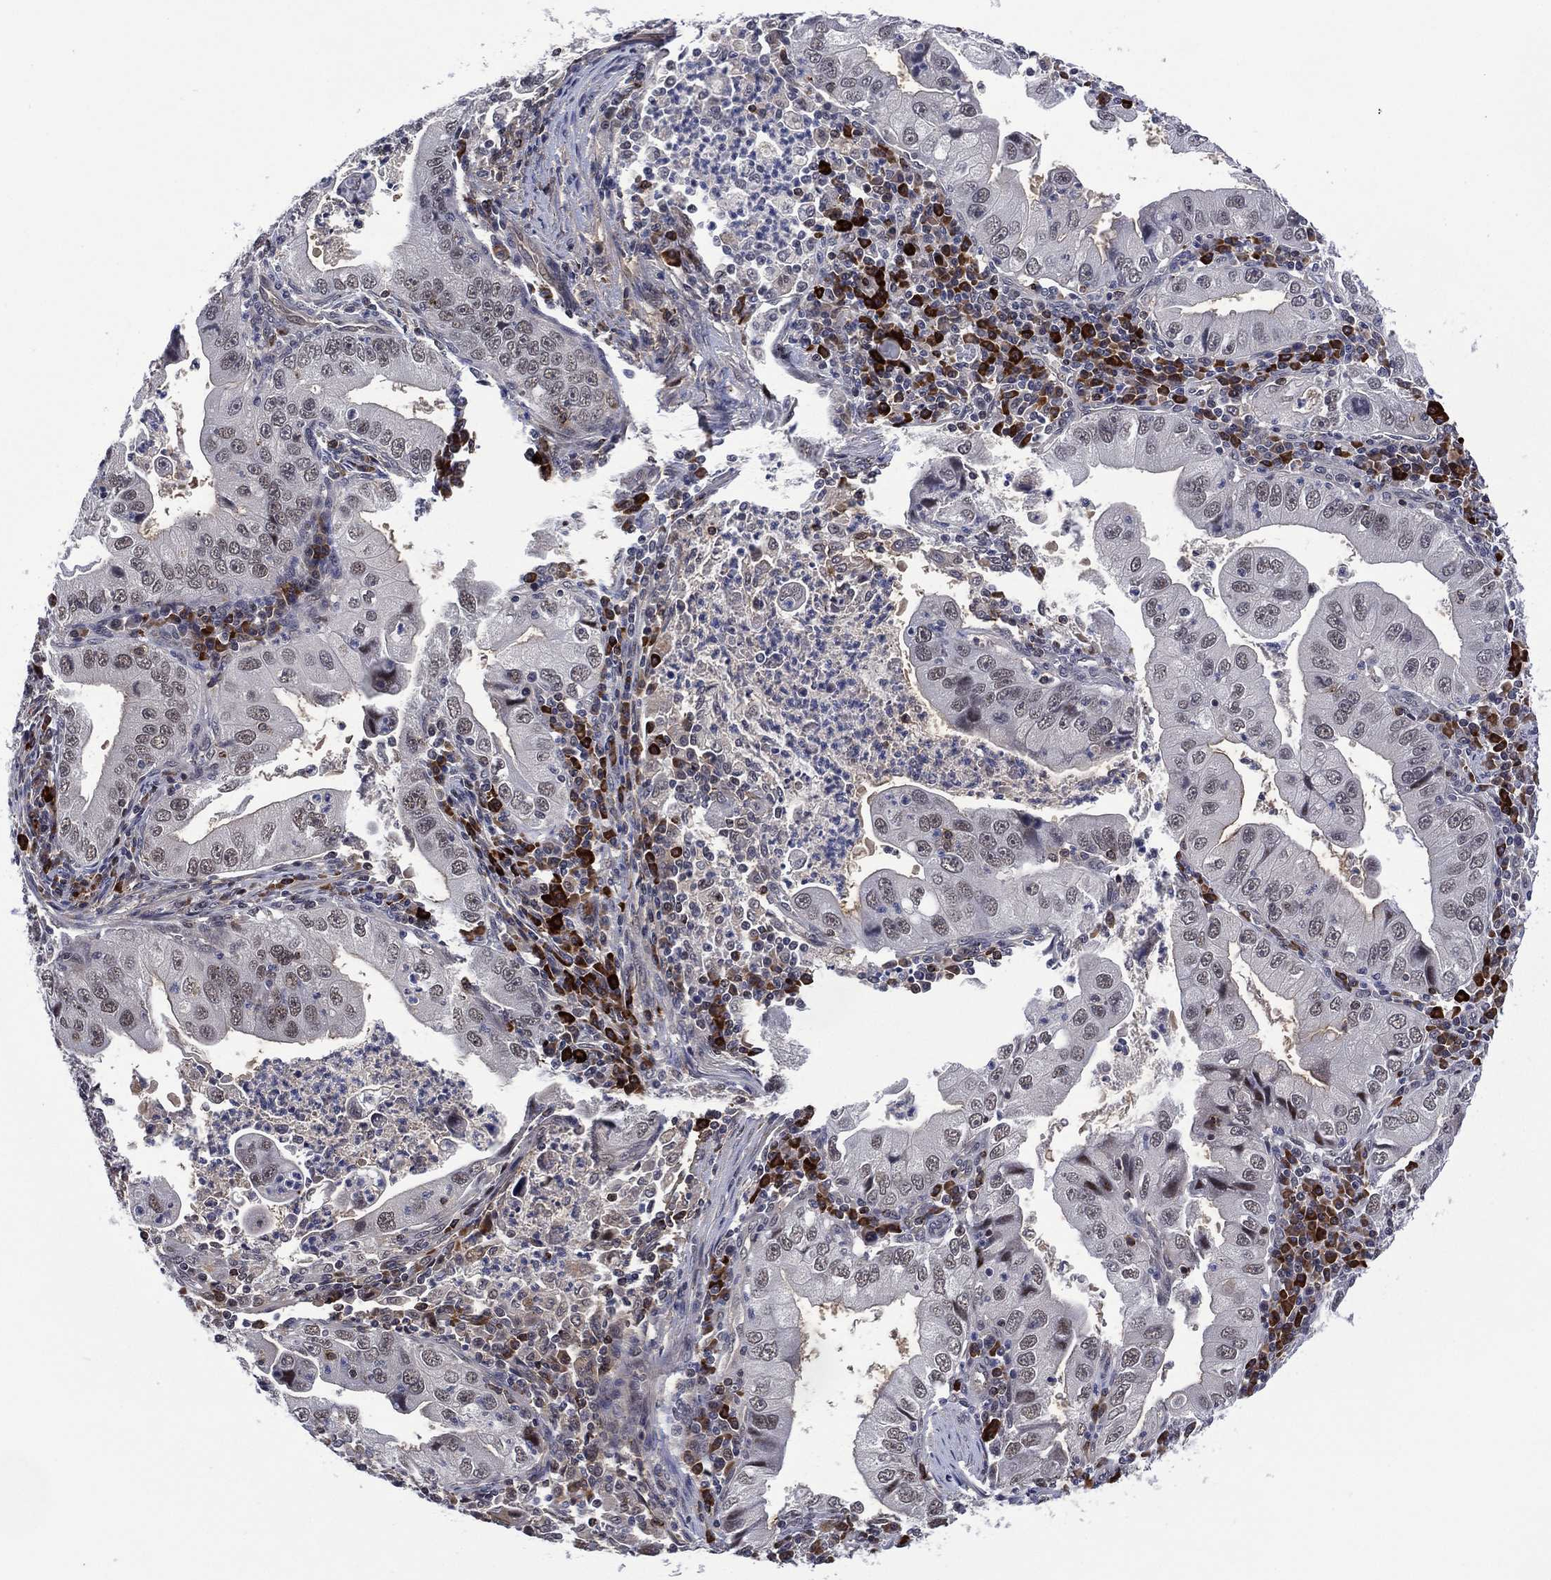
{"staining": {"intensity": "negative", "quantity": "none", "location": "none"}, "tissue": "stomach cancer", "cell_type": "Tumor cells", "image_type": "cancer", "snomed": [{"axis": "morphology", "description": "Adenocarcinoma, NOS"}, {"axis": "topography", "description": "Stomach"}], "caption": "High magnification brightfield microscopy of stomach adenocarcinoma stained with DAB (brown) and counterstained with hematoxylin (blue): tumor cells show no significant expression.", "gene": "DPP4", "patient": {"sex": "male", "age": 76}}